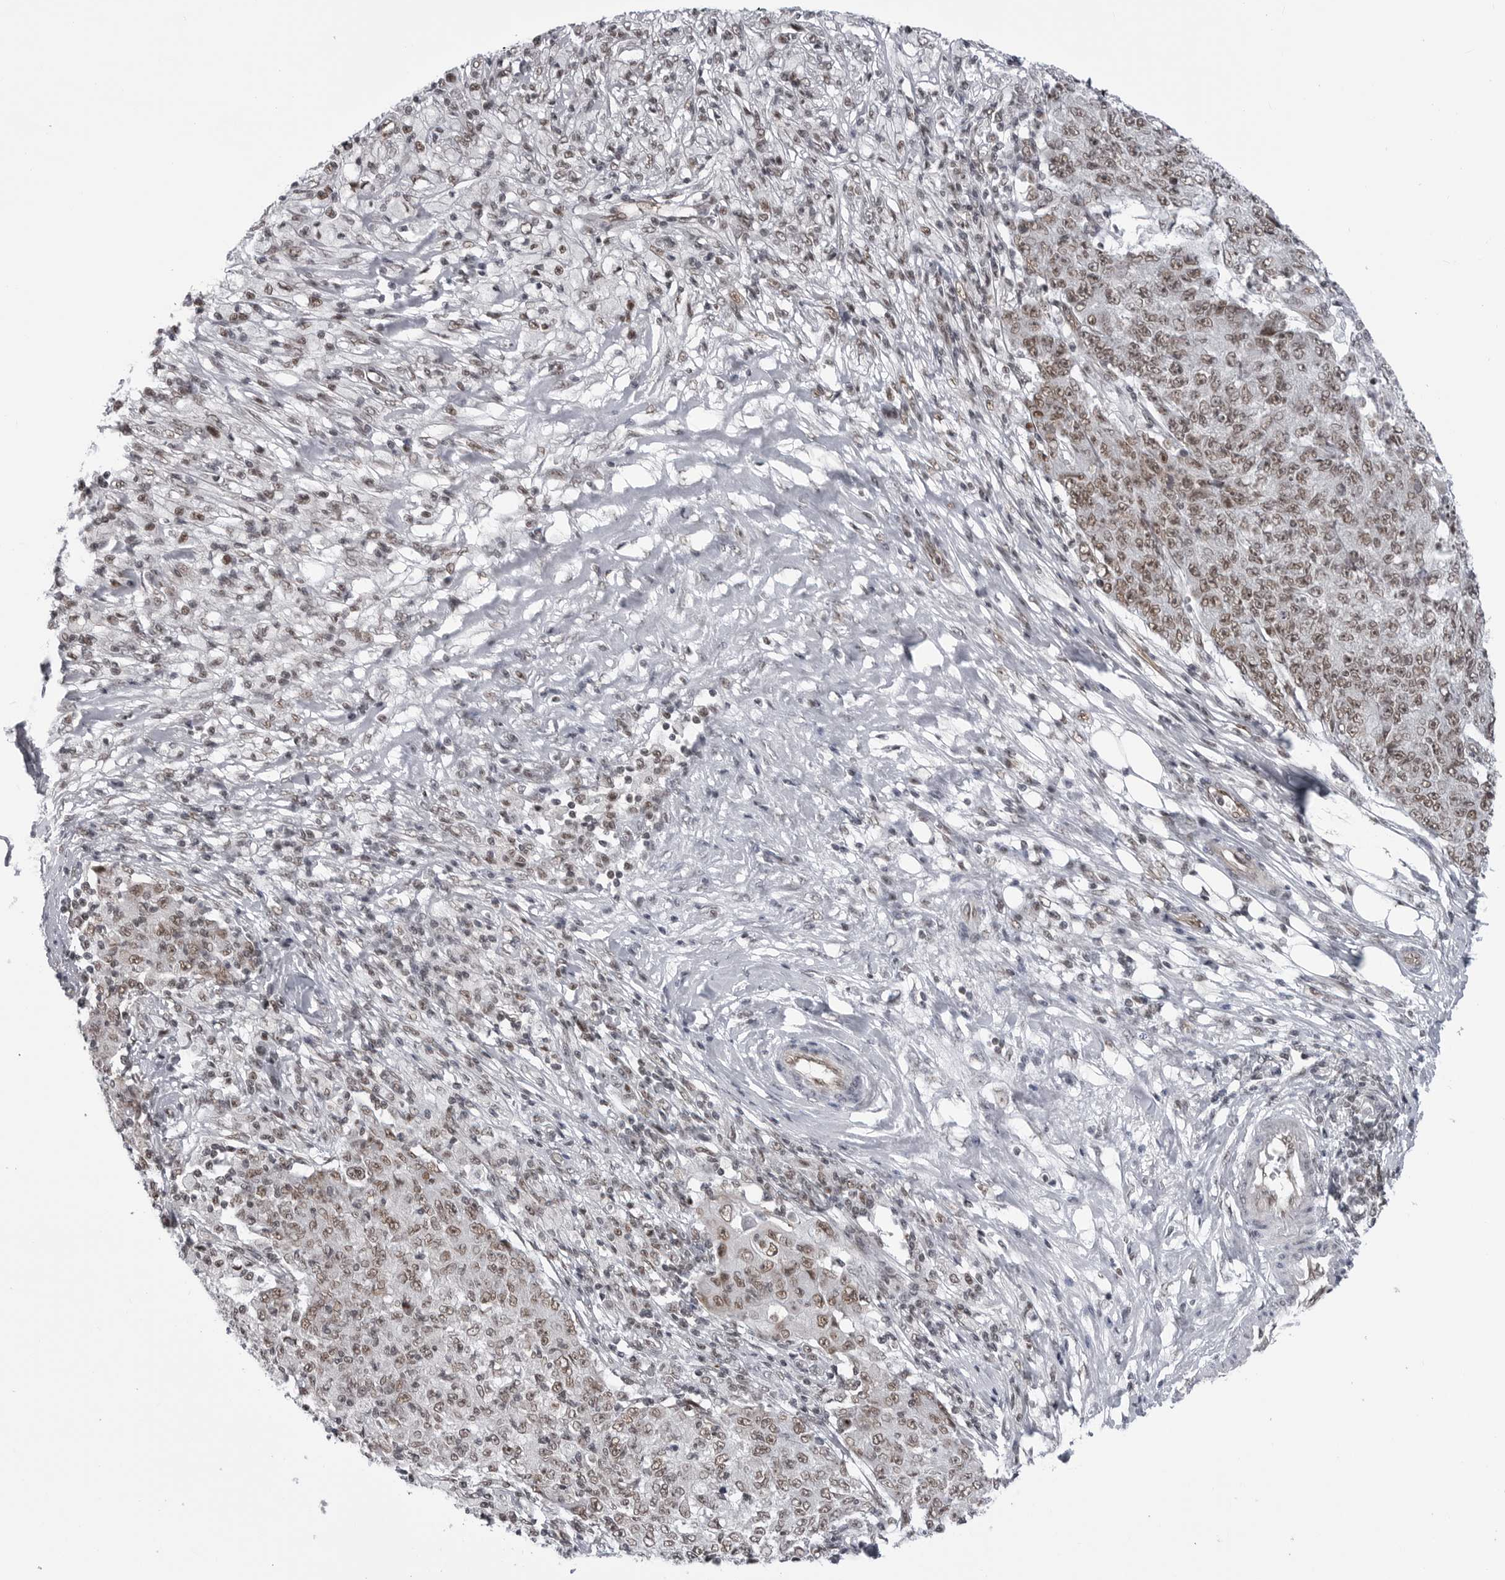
{"staining": {"intensity": "moderate", "quantity": ">75%", "location": "nuclear"}, "tissue": "ovarian cancer", "cell_type": "Tumor cells", "image_type": "cancer", "snomed": [{"axis": "morphology", "description": "Carcinoma, endometroid"}, {"axis": "topography", "description": "Ovary"}], "caption": "Protein analysis of ovarian cancer (endometroid carcinoma) tissue shows moderate nuclear expression in approximately >75% of tumor cells.", "gene": "RNF26", "patient": {"sex": "female", "age": 42}}